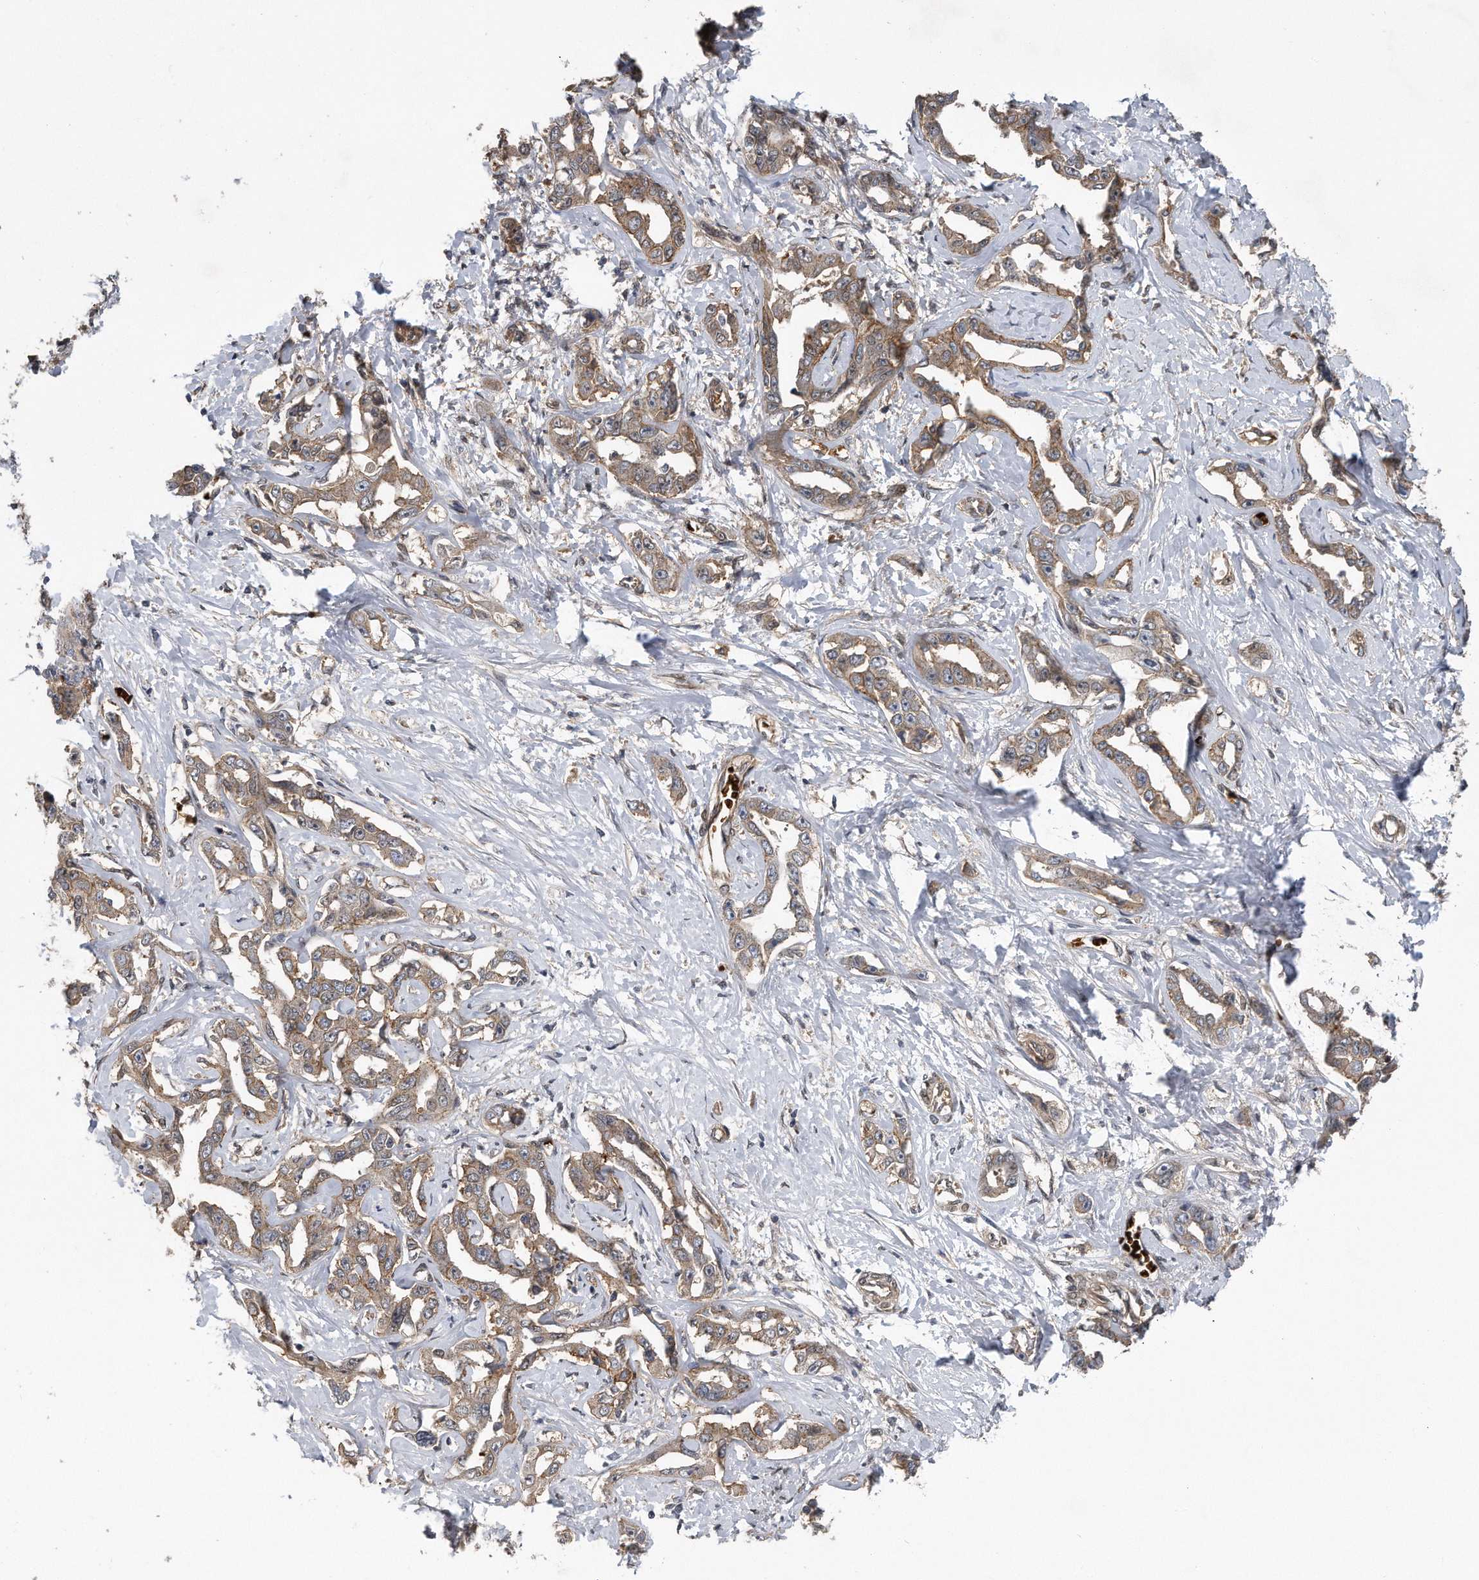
{"staining": {"intensity": "moderate", "quantity": ">75%", "location": "cytoplasmic/membranous,nuclear"}, "tissue": "liver cancer", "cell_type": "Tumor cells", "image_type": "cancer", "snomed": [{"axis": "morphology", "description": "Cholangiocarcinoma"}, {"axis": "topography", "description": "Liver"}], "caption": "Tumor cells exhibit moderate cytoplasmic/membranous and nuclear staining in approximately >75% of cells in cholangiocarcinoma (liver).", "gene": "ZNF79", "patient": {"sex": "male", "age": 59}}